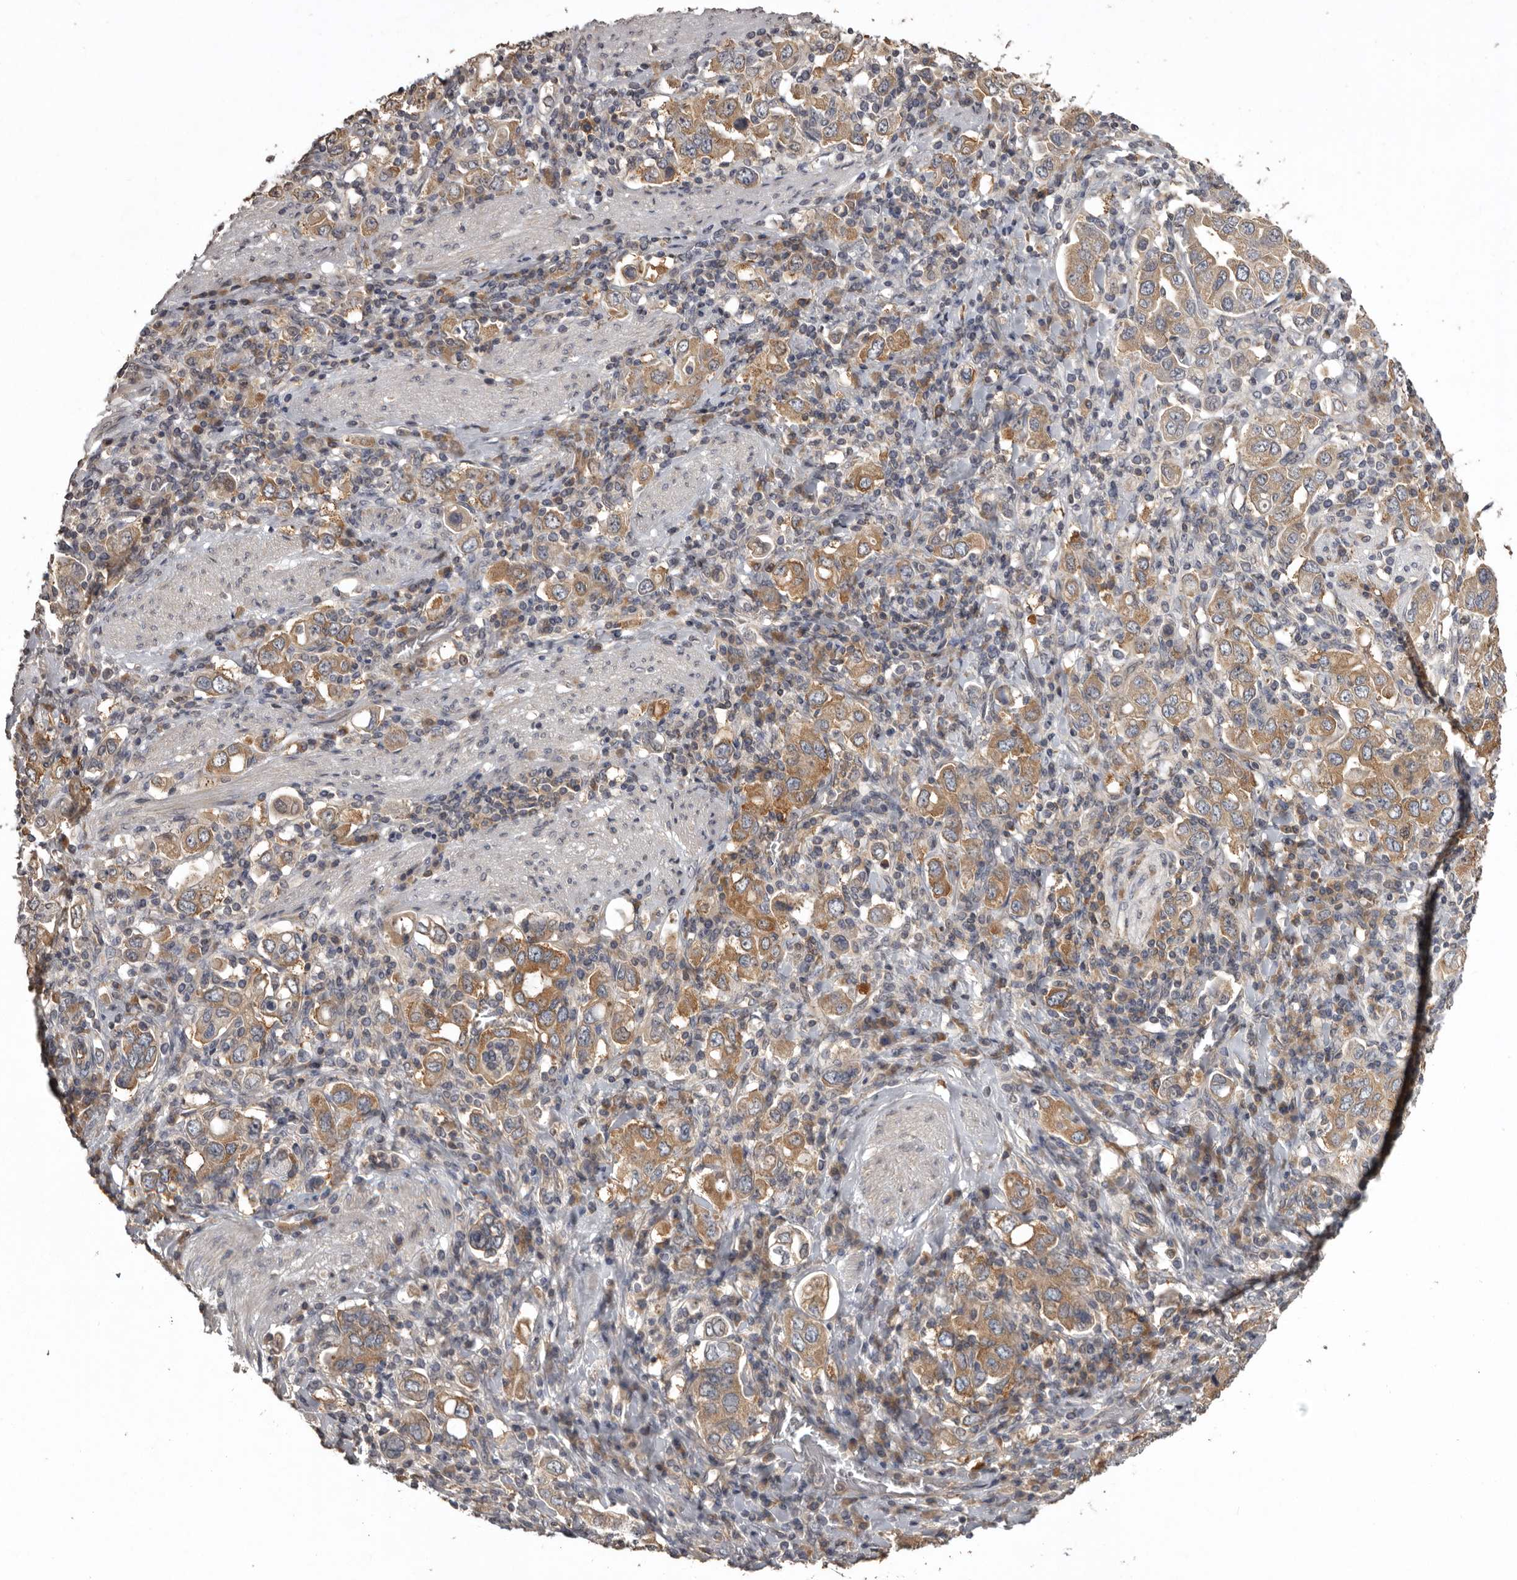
{"staining": {"intensity": "moderate", "quantity": ">75%", "location": "cytoplasmic/membranous"}, "tissue": "stomach cancer", "cell_type": "Tumor cells", "image_type": "cancer", "snomed": [{"axis": "morphology", "description": "Adenocarcinoma, NOS"}, {"axis": "topography", "description": "Stomach, upper"}], "caption": "Stomach cancer was stained to show a protein in brown. There is medium levels of moderate cytoplasmic/membranous positivity in approximately >75% of tumor cells.", "gene": "DARS1", "patient": {"sex": "male", "age": 62}}